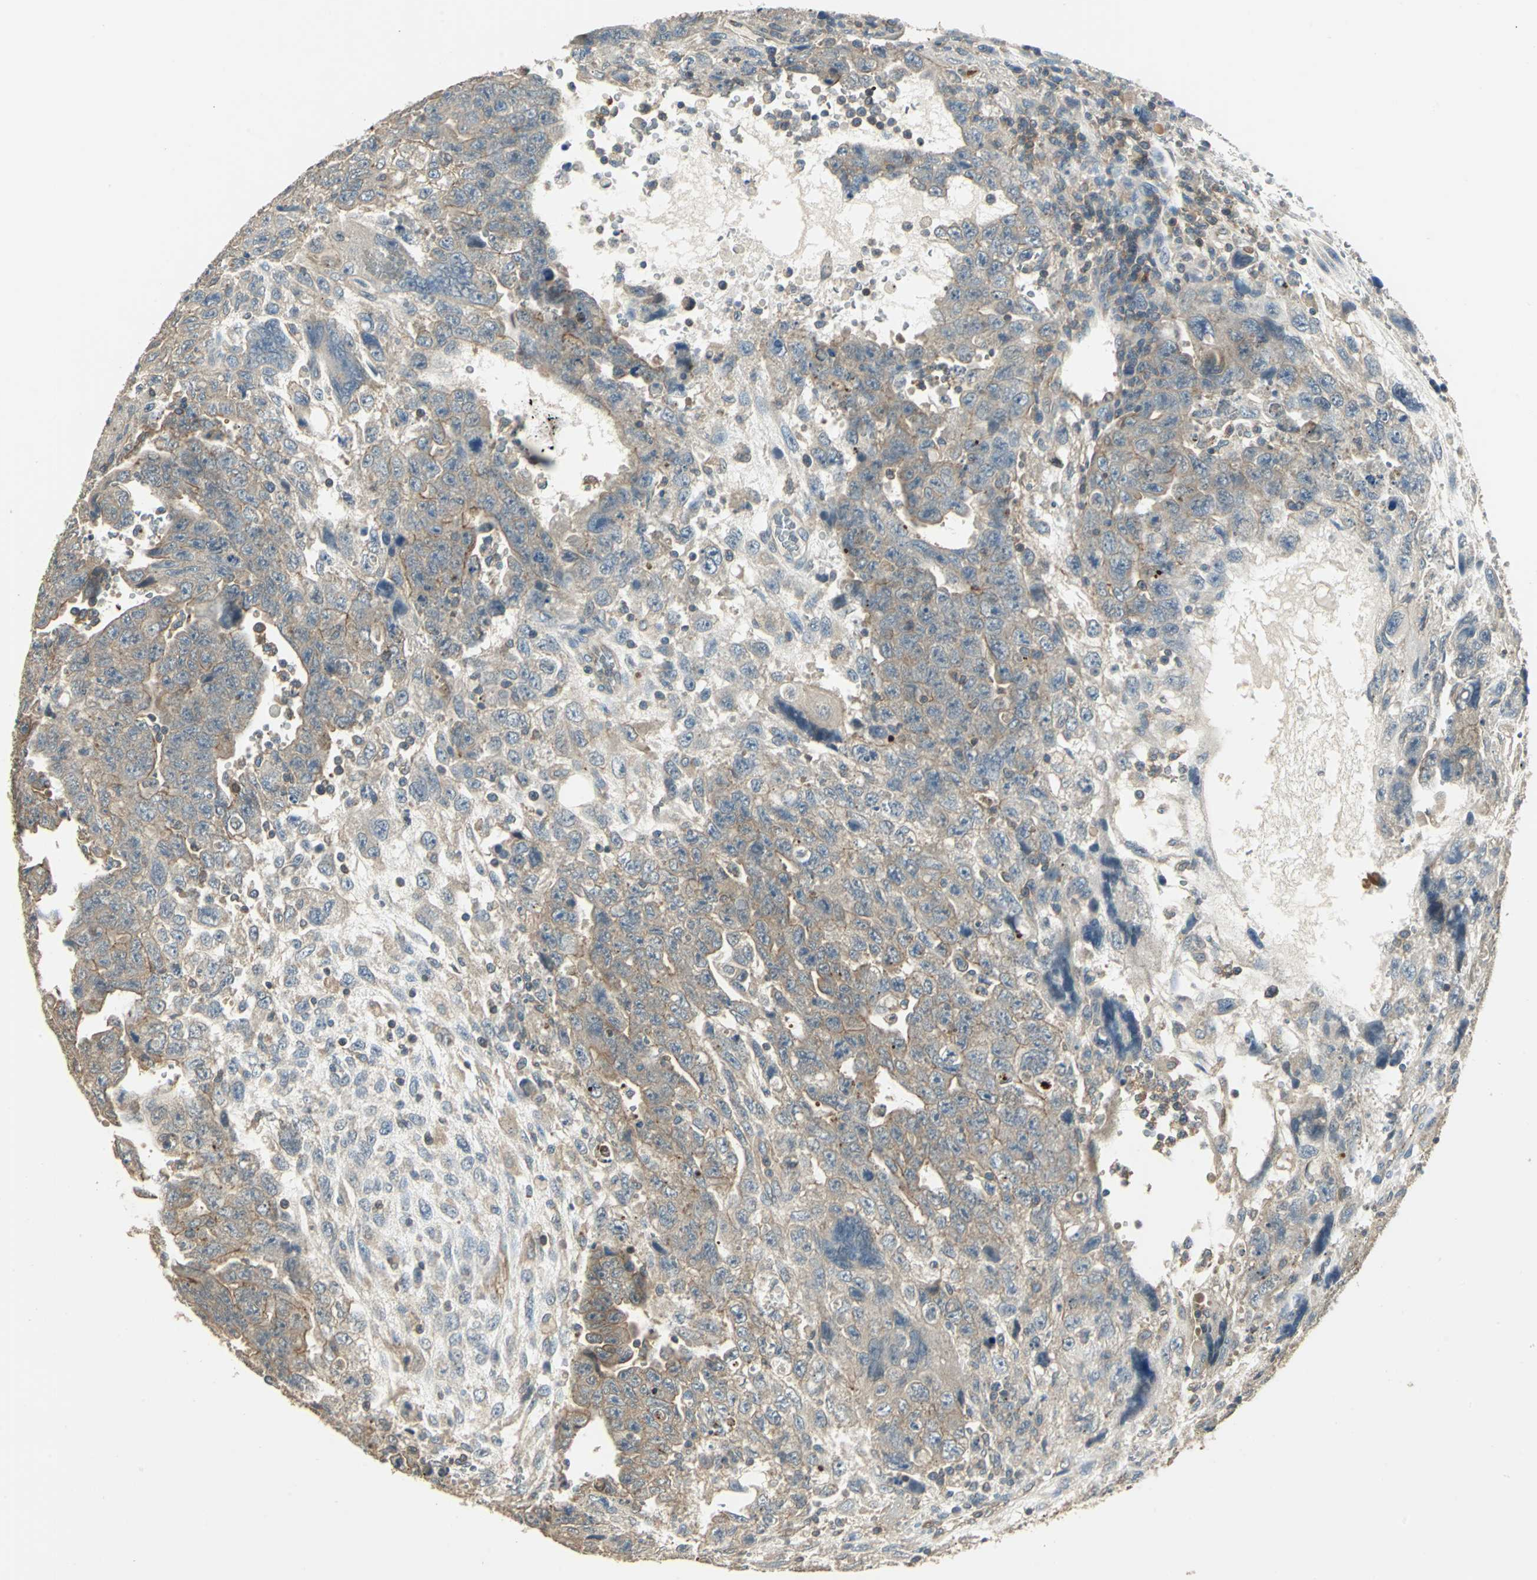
{"staining": {"intensity": "moderate", "quantity": ">75%", "location": "cytoplasmic/membranous"}, "tissue": "testis cancer", "cell_type": "Tumor cells", "image_type": "cancer", "snomed": [{"axis": "morphology", "description": "Carcinoma, Embryonal, NOS"}, {"axis": "topography", "description": "Testis"}], "caption": "A brown stain highlights moderate cytoplasmic/membranous staining of a protein in embryonal carcinoma (testis) tumor cells.", "gene": "RAPGEF1", "patient": {"sex": "male", "age": 28}}